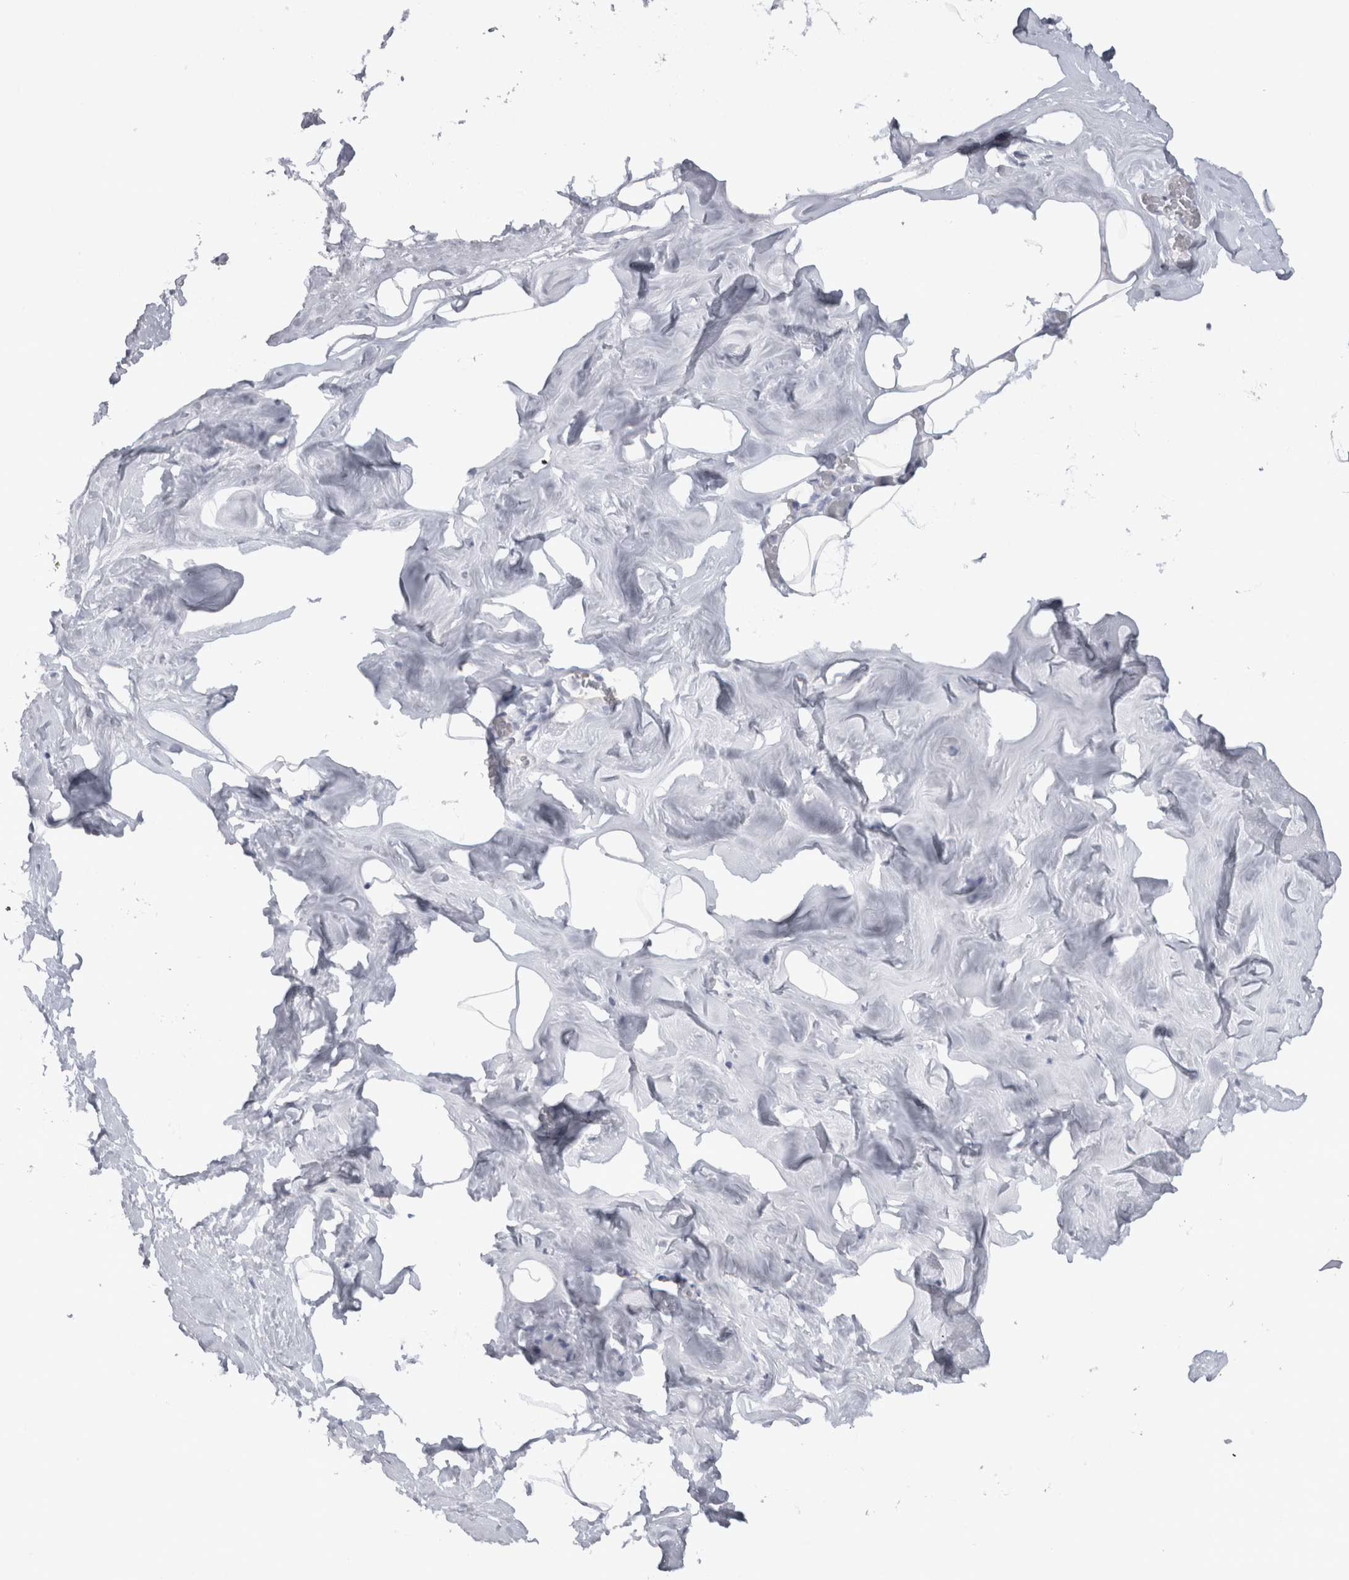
{"staining": {"intensity": "negative", "quantity": "none", "location": "none"}, "tissue": "adipose tissue", "cell_type": "Adipocytes", "image_type": "normal", "snomed": [{"axis": "morphology", "description": "Normal tissue, NOS"}, {"axis": "morphology", "description": "Fibrosis, NOS"}, {"axis": "topography", "description": "Breast"}, {"axis": "topography", "description": "Adipose tissue"}], "caption": "Adipose tissue was stained to show a protein in brown. There is no significant staining in adipocytes. The staining is performed using DAB (3,3'-diaminobenzidine) brown chromogen with nuclei counter-stained in using hematoxylin.", "gene": "CDH17", "patient": {"sex": "female", "age": 39}}